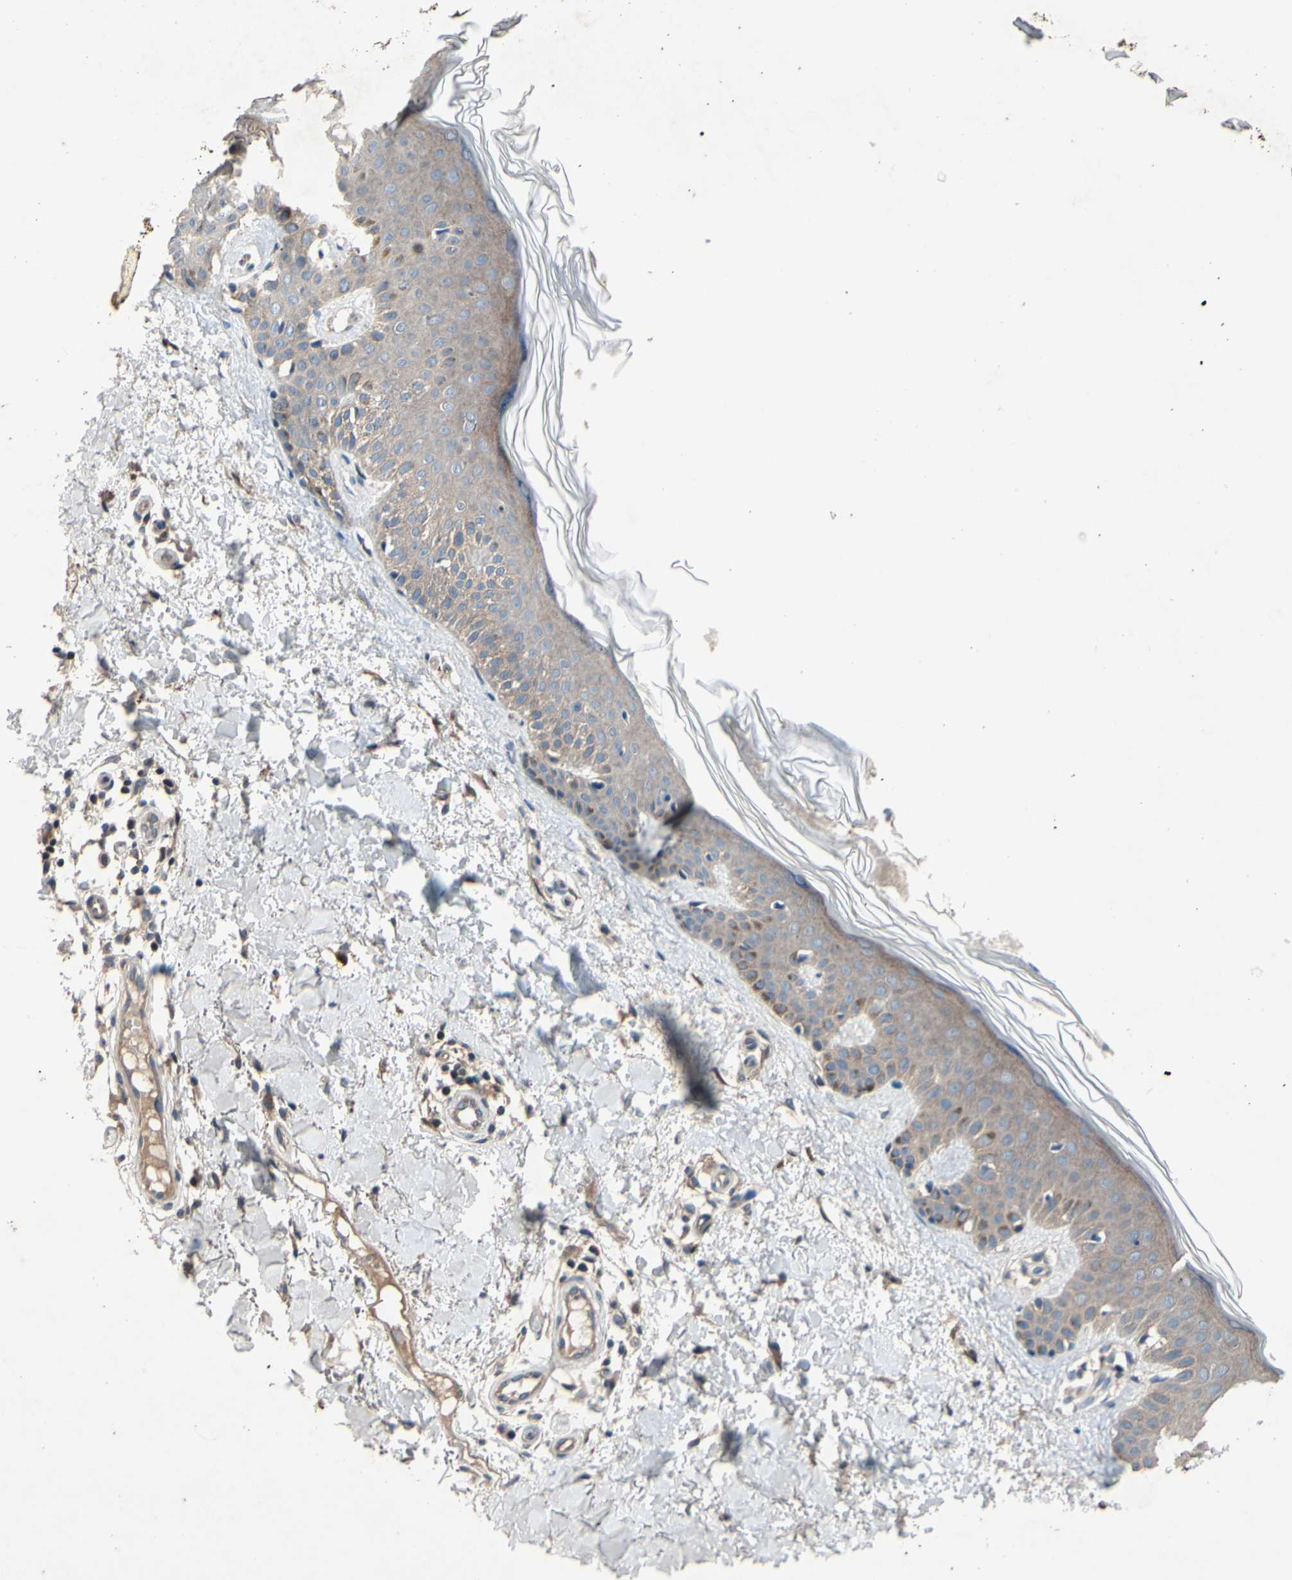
{"staining": {"intensity": "moderate", "quantity": ">75%", "location": "cytoplasmic/membranous"}, "tissue": "skin", "cell_type": "Fibroblasts", "image_type": "normal", "snomed": [{"axis": "morphology", "description": "Normal tissue, NOS"}, {"axis": "topography", "description": "Skin"}], "caption": "Skin stained with DAB (3,3'-diaminobenzidine) IHC reveals medium levels of moderate cytoplasmic/membranous positivity in approximately >75% of fibroblasts. (Brightfield microscopy of DAB IHC at high magnification).", "gene": "ICAM5", "patient": {"sex": "male", "age": 67}}